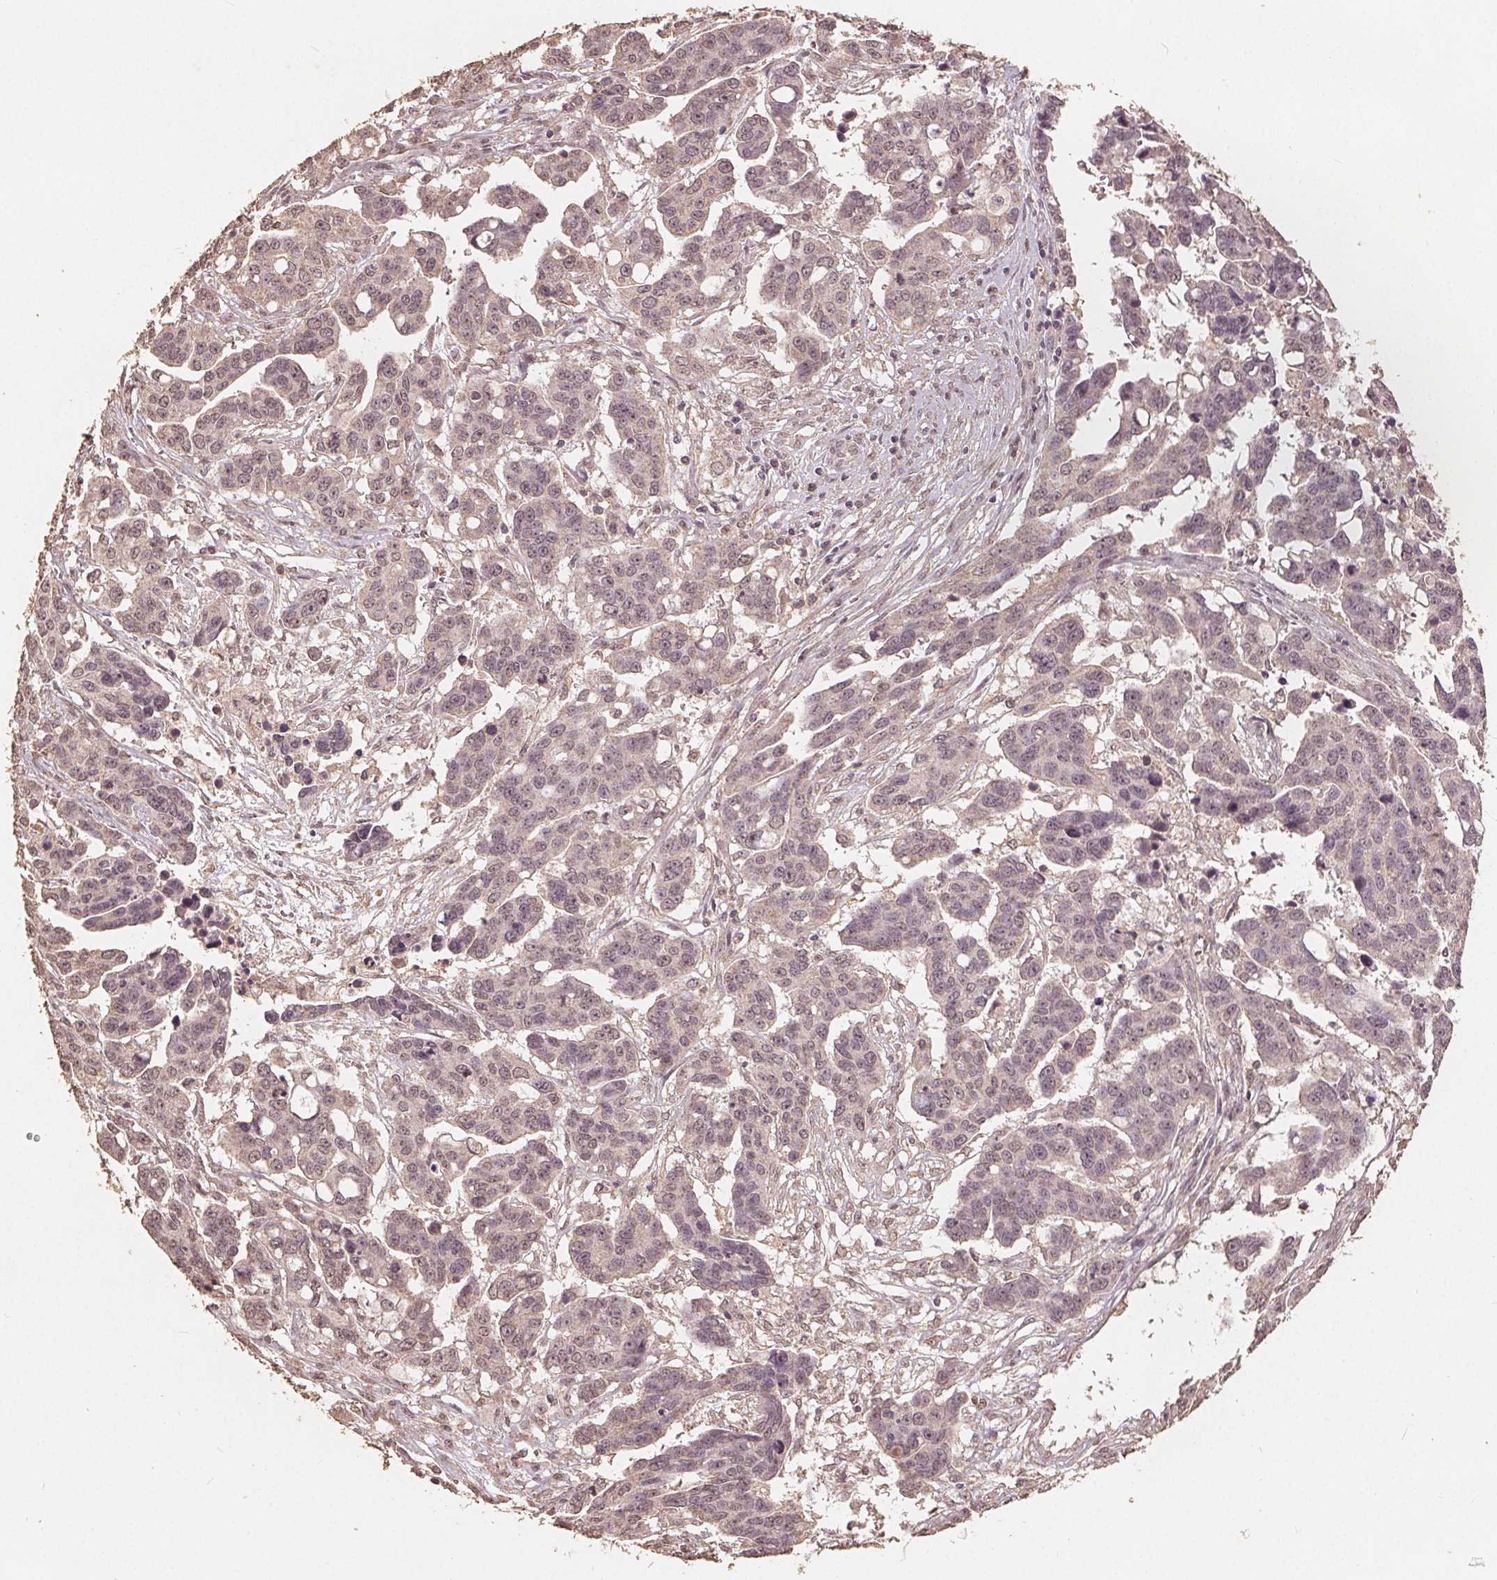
{"staining": {"intensity": "weak", "quantity": "<25%", "location": "nuclear"}, "tissue": "ovarian cancer", "cell_type": "Tumor cells", "image_type": "cancer", "snomed": [{"axis": "morphology", "description": "Carcinoma, endometroid"}, {"axis": "topography", "description": "Ovary"}], "caption": "Micrograph shows no protein expression in tumor cells of ovarian cancer (endometroid carcinoma) tissue. Brightfield microscopy of IHC stained with DAB (brown) and hematoxylin (blue), captured at high magnification.", "gene": "DSG3", "patient": {"sex": "female", "age": 78}}